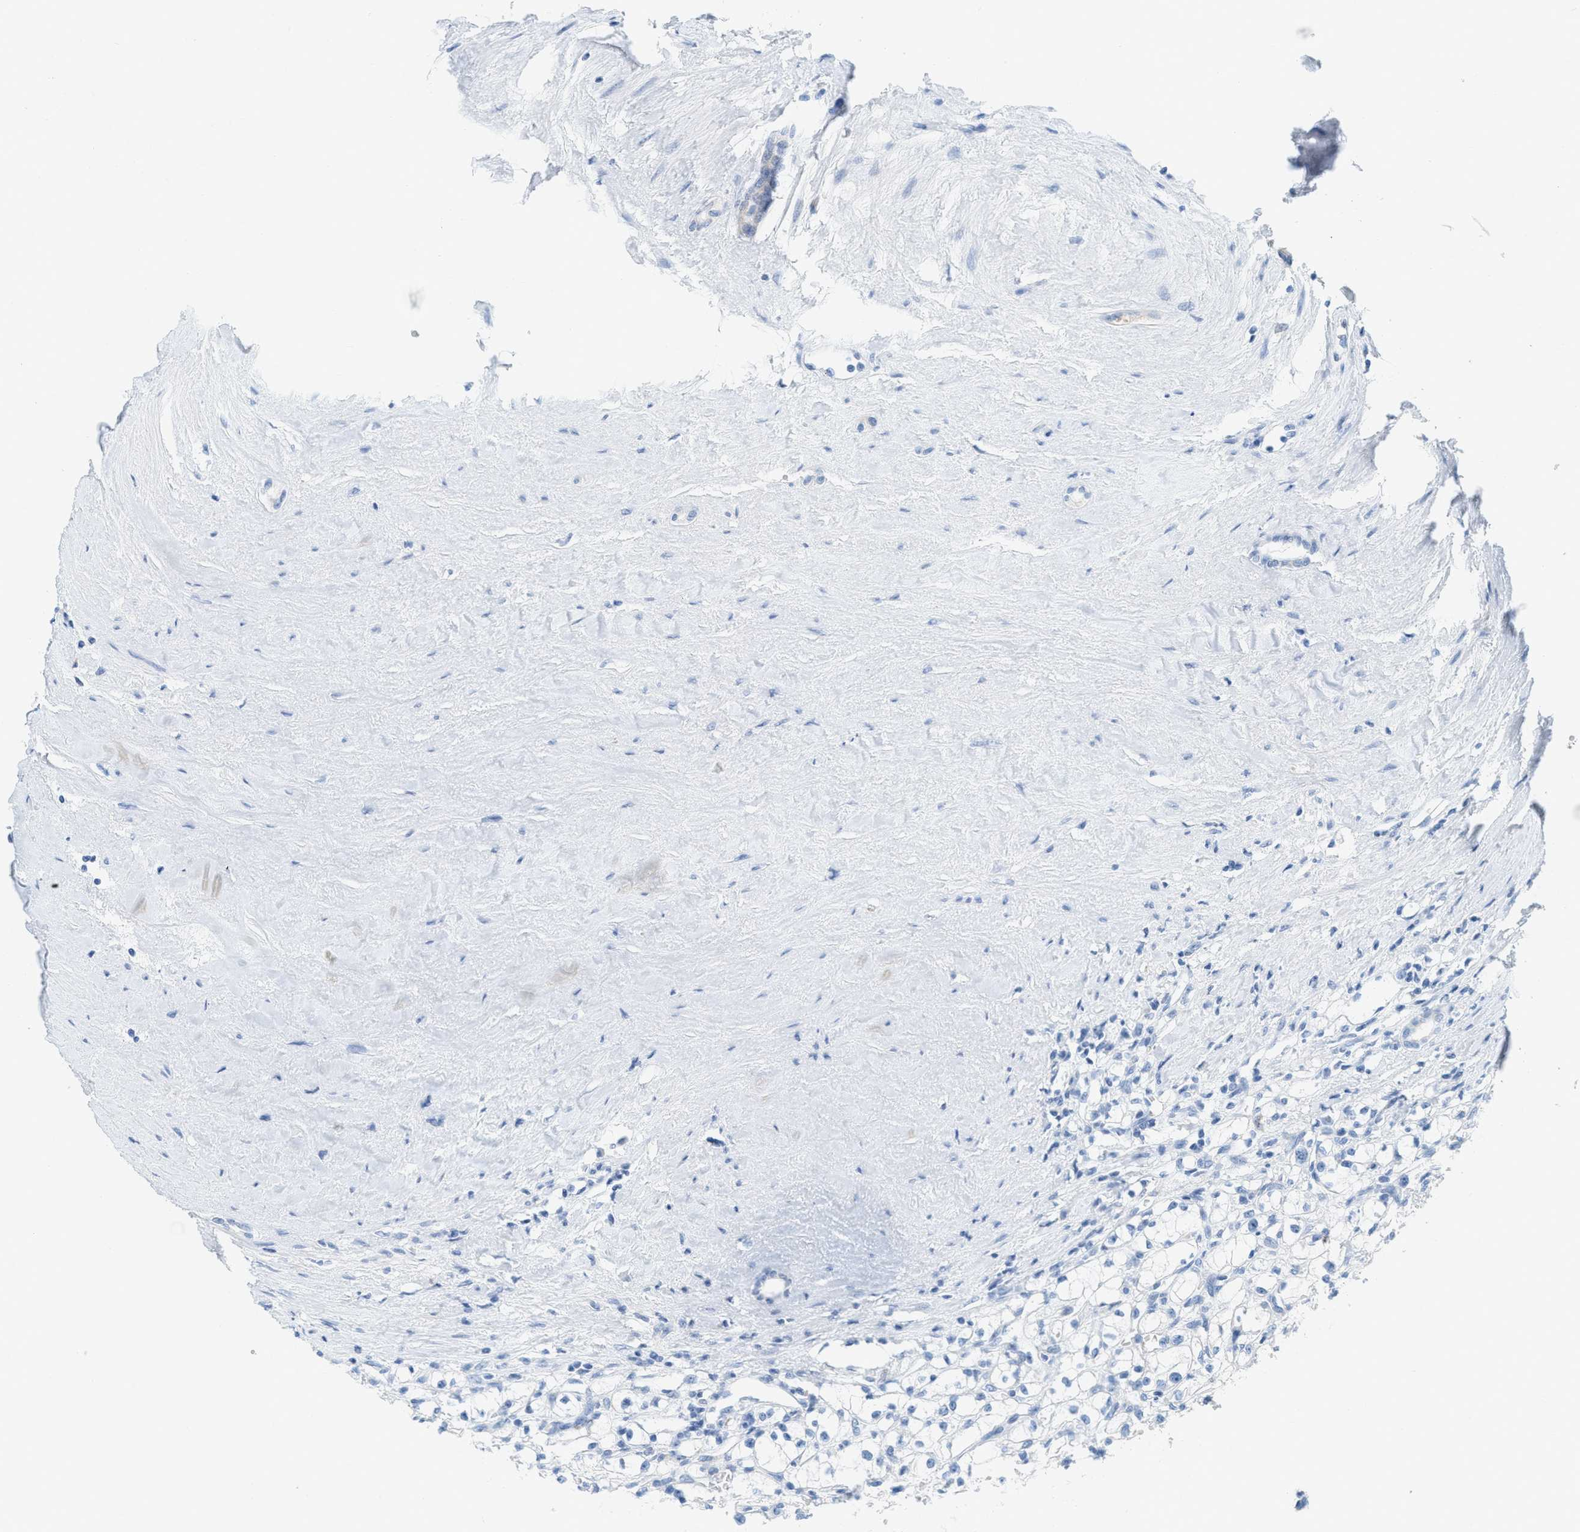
{"staining": {"intensity": "negative", "quantity": "none", "location": "none"}, "tissue": "renal cancer", "cell_type": "Tumor cells", "image_type": "cancer", "snomed": [{"axis": "morphology", "description": "Adenocarcinoma, NOS"}, {"axis": "topography", "description": "Kidney"}], "caption": "Renal cancer was stained to show a protein in brown. There is no significant expression in tumor cells.", "gene": "TEX264", "patient": {"sex": "male", "age": 56}}